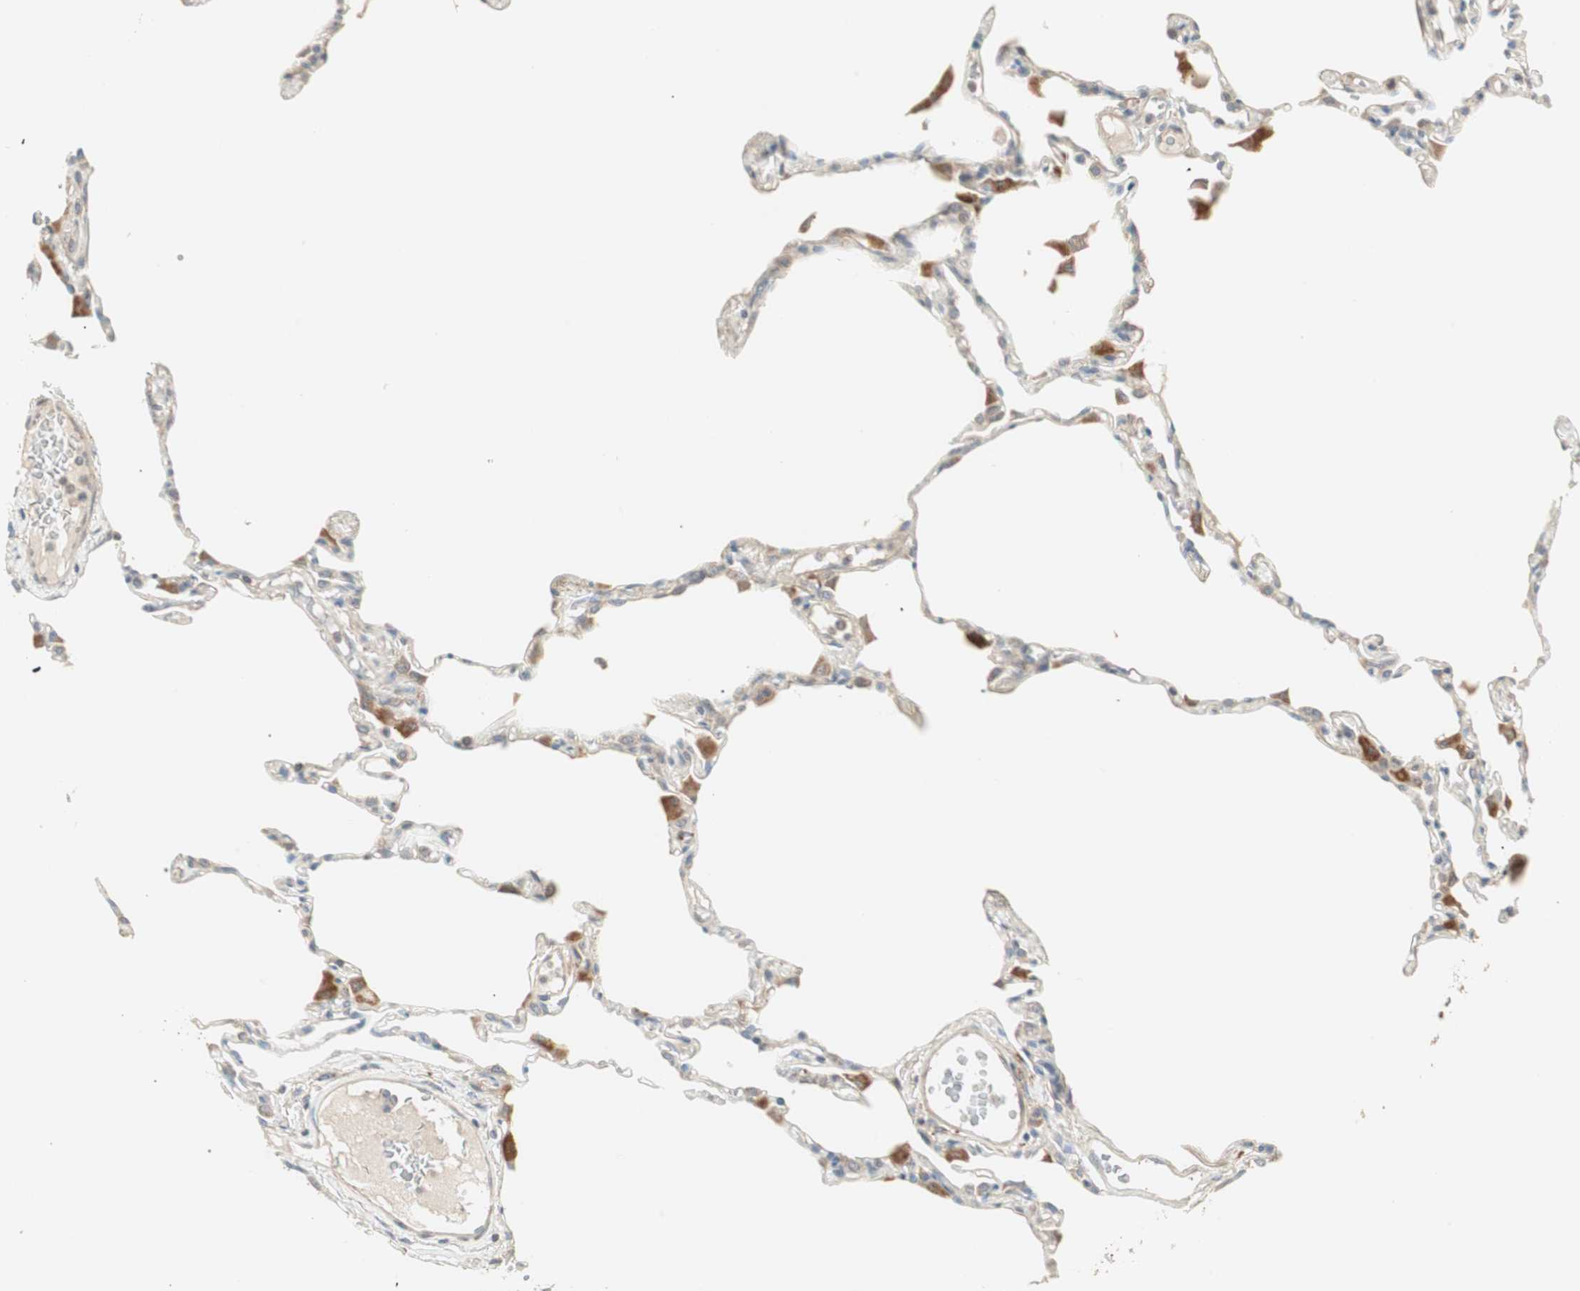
{"staining": {"intensity": "weak", "quantity": "<25%", "location": "cytoplasmic/membranous"}, "tissue": "lung", "cell_type": "Alveolar cells", "image_type": "normal", "snomed": [{"axis": "morphology", "description": "Normal tissue, NOS"}, {"axis": "topography", "description": "Lung"}], "caption": "High power microscopy image of an immunohistochemistry photomicrograph of normal lung, revealing no significant positivity in alveolar cells. (DAB immunohistochemistry, high magnification).", "gene": "SFRP1", "patient": {"sex": "female", "age": 49}}